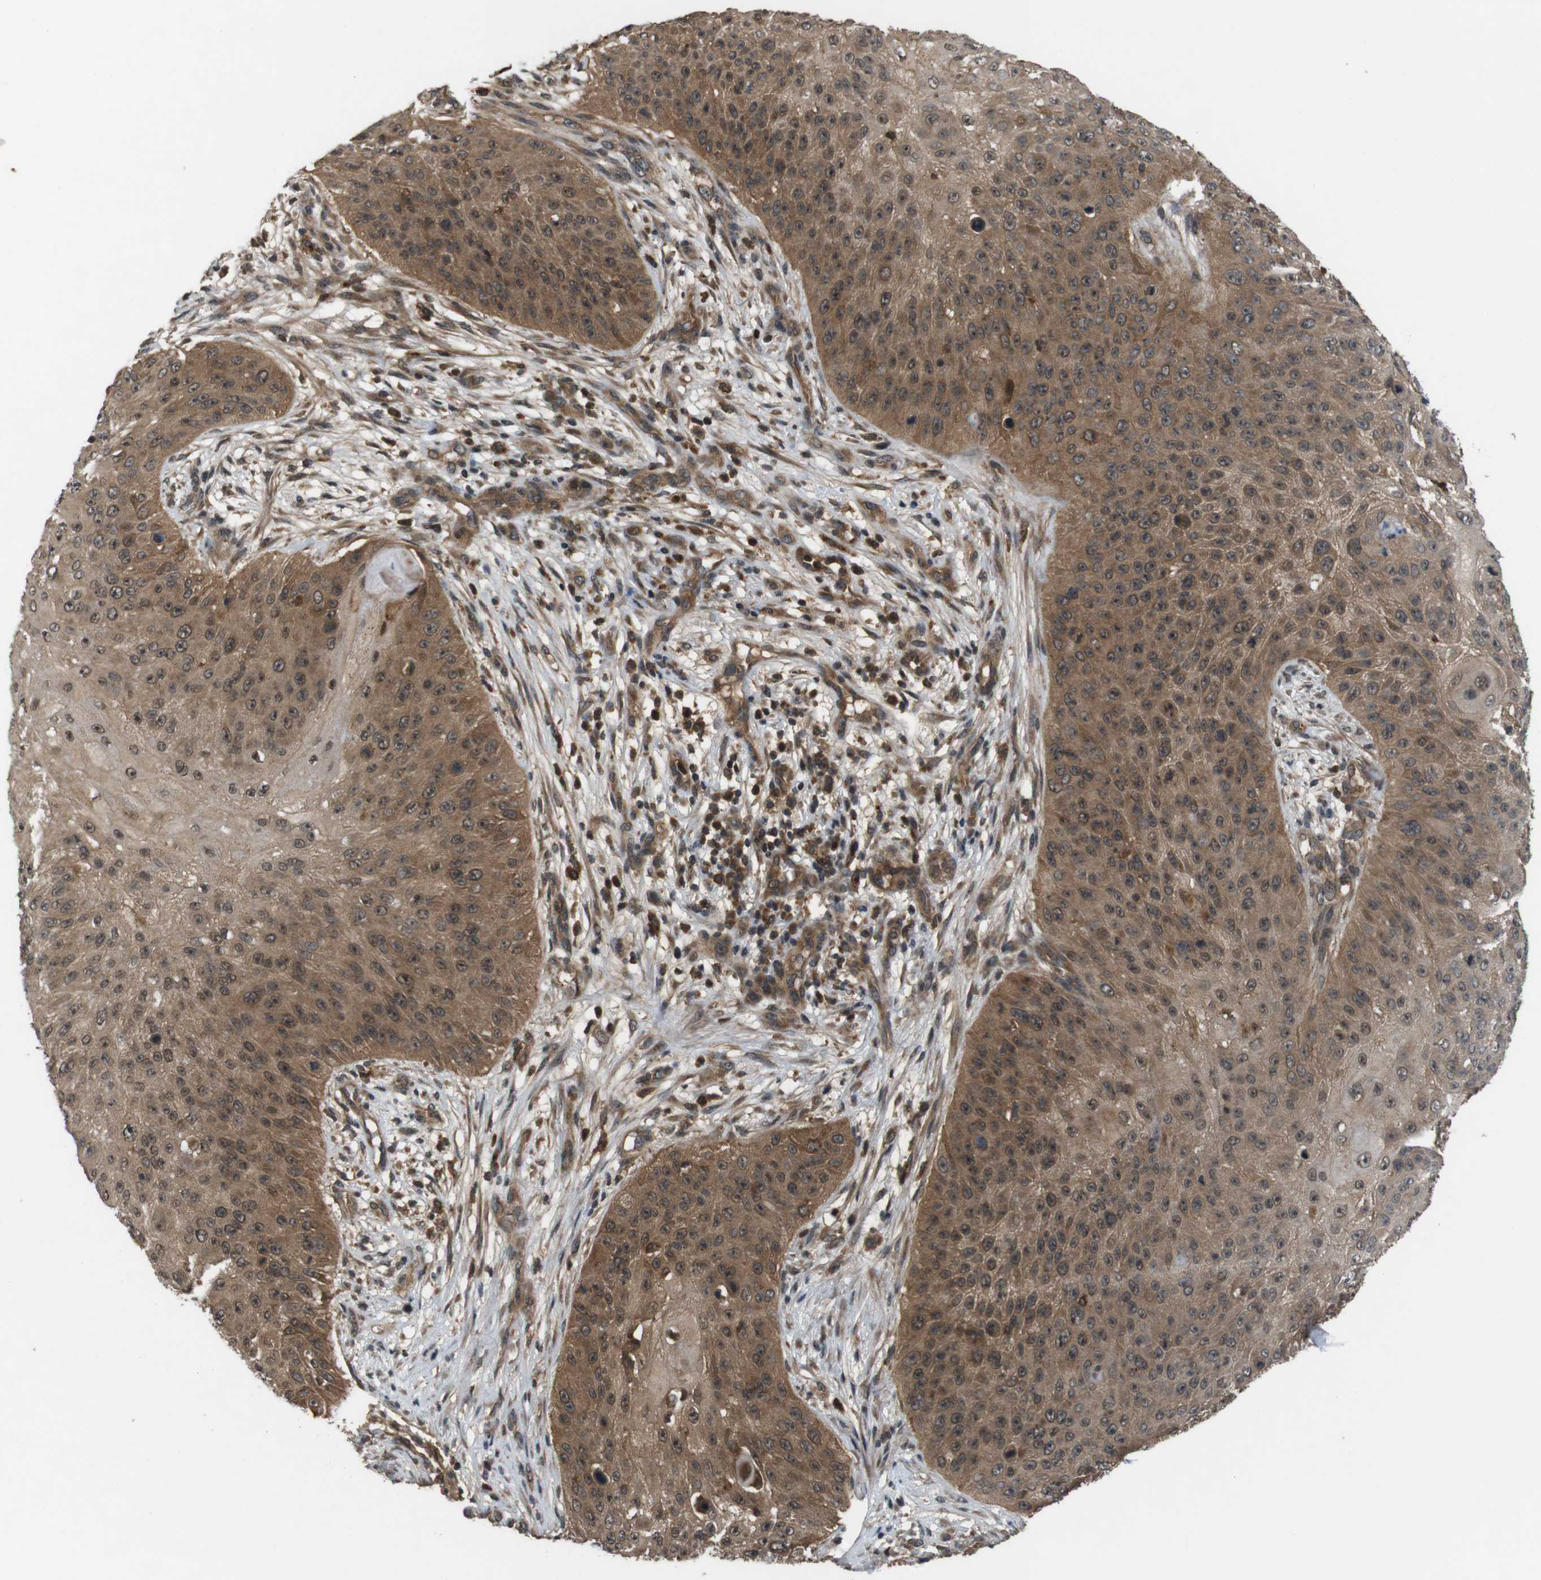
{"staining": {"intensity": "moderate", "quantity": ">75%", "location": "cytoplasmic/membranous,nuclear"}, "tissue": "skin cancer", "cell_type": "Tumor cells", "image_type": "cancer", "snomed": [{"axis": "morphology", "description": "Squamous cell carcinoma, NOS"}, {"axis": "topography", "description": "Skin"}], "caption": "Protein positivity by immunohistochemistry shows moderate cytoplasmic/membranous and nuclear expression in approximately >75% of tumor cells in squamous cell carcinoma (skin). (Brightfield microscopy of DAB IHC at high magnification).", "gene": "NFKBIE", "patient": {"sex": "female", "age": 80}}